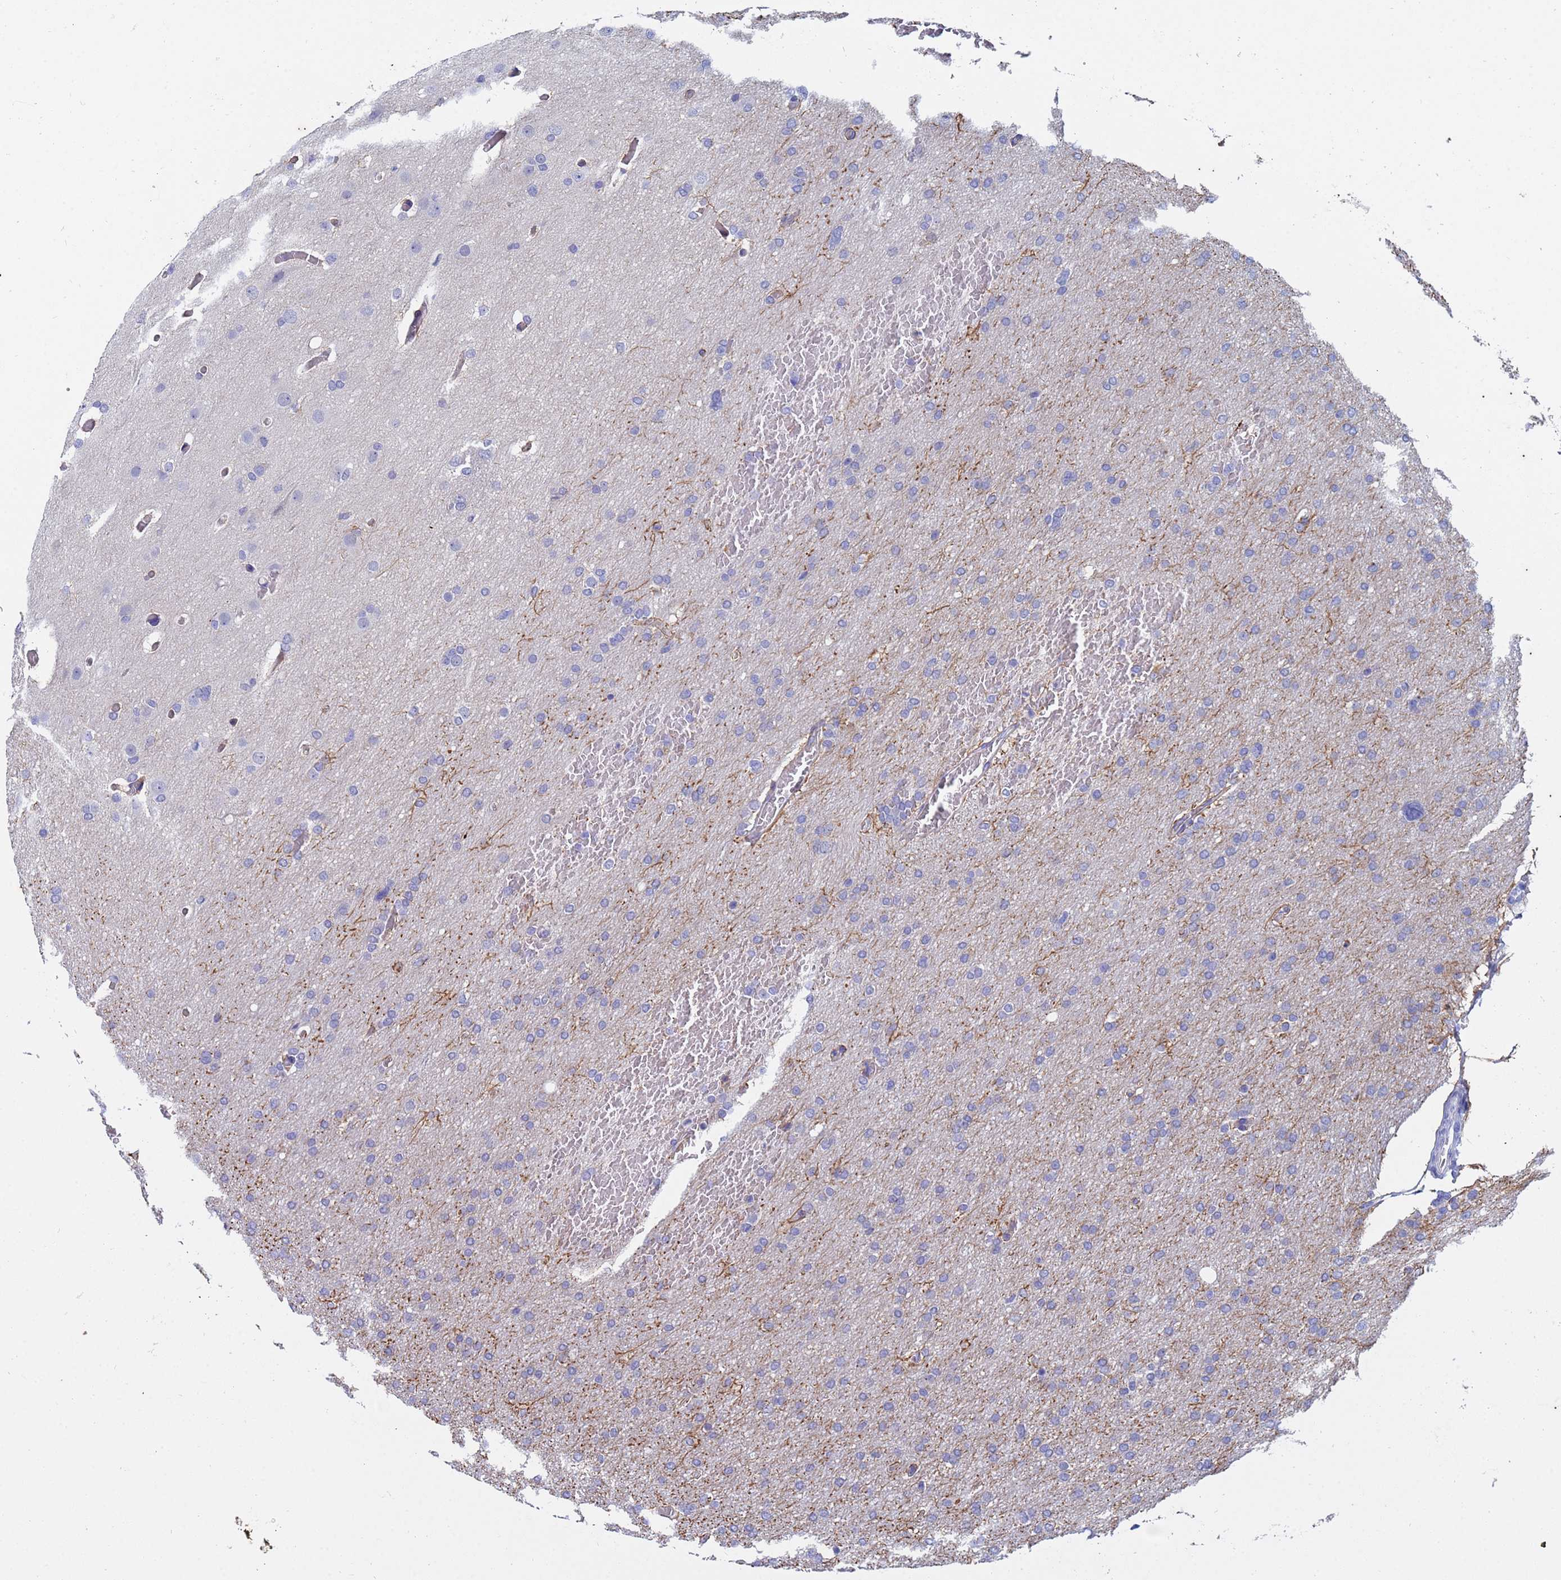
{"staining": {"intensity": "negative", "quantity": "none", "location": "none"}, "tissue": "glioma", "cell_type": "Tumor cells", "image_type": "cancer", "snomed": [{"axis": "morphology", "description": "Glioma, malignant, High grade"}, {"axis": "topography", "description": "Cerebral cortex"}], "caption": "Immunohistochemistry (IHC) micrograph of neoplastic tissue: human glioma stained with DAB shows no significant protein staining in tumor cells. (Brightfield microscopy of DAB (3,3'-diaminobenzidine) immunohistochemistry (IHC) at high magnification).", "gene": "IHO1", "patient": {"sex": "female", "age": 36}}